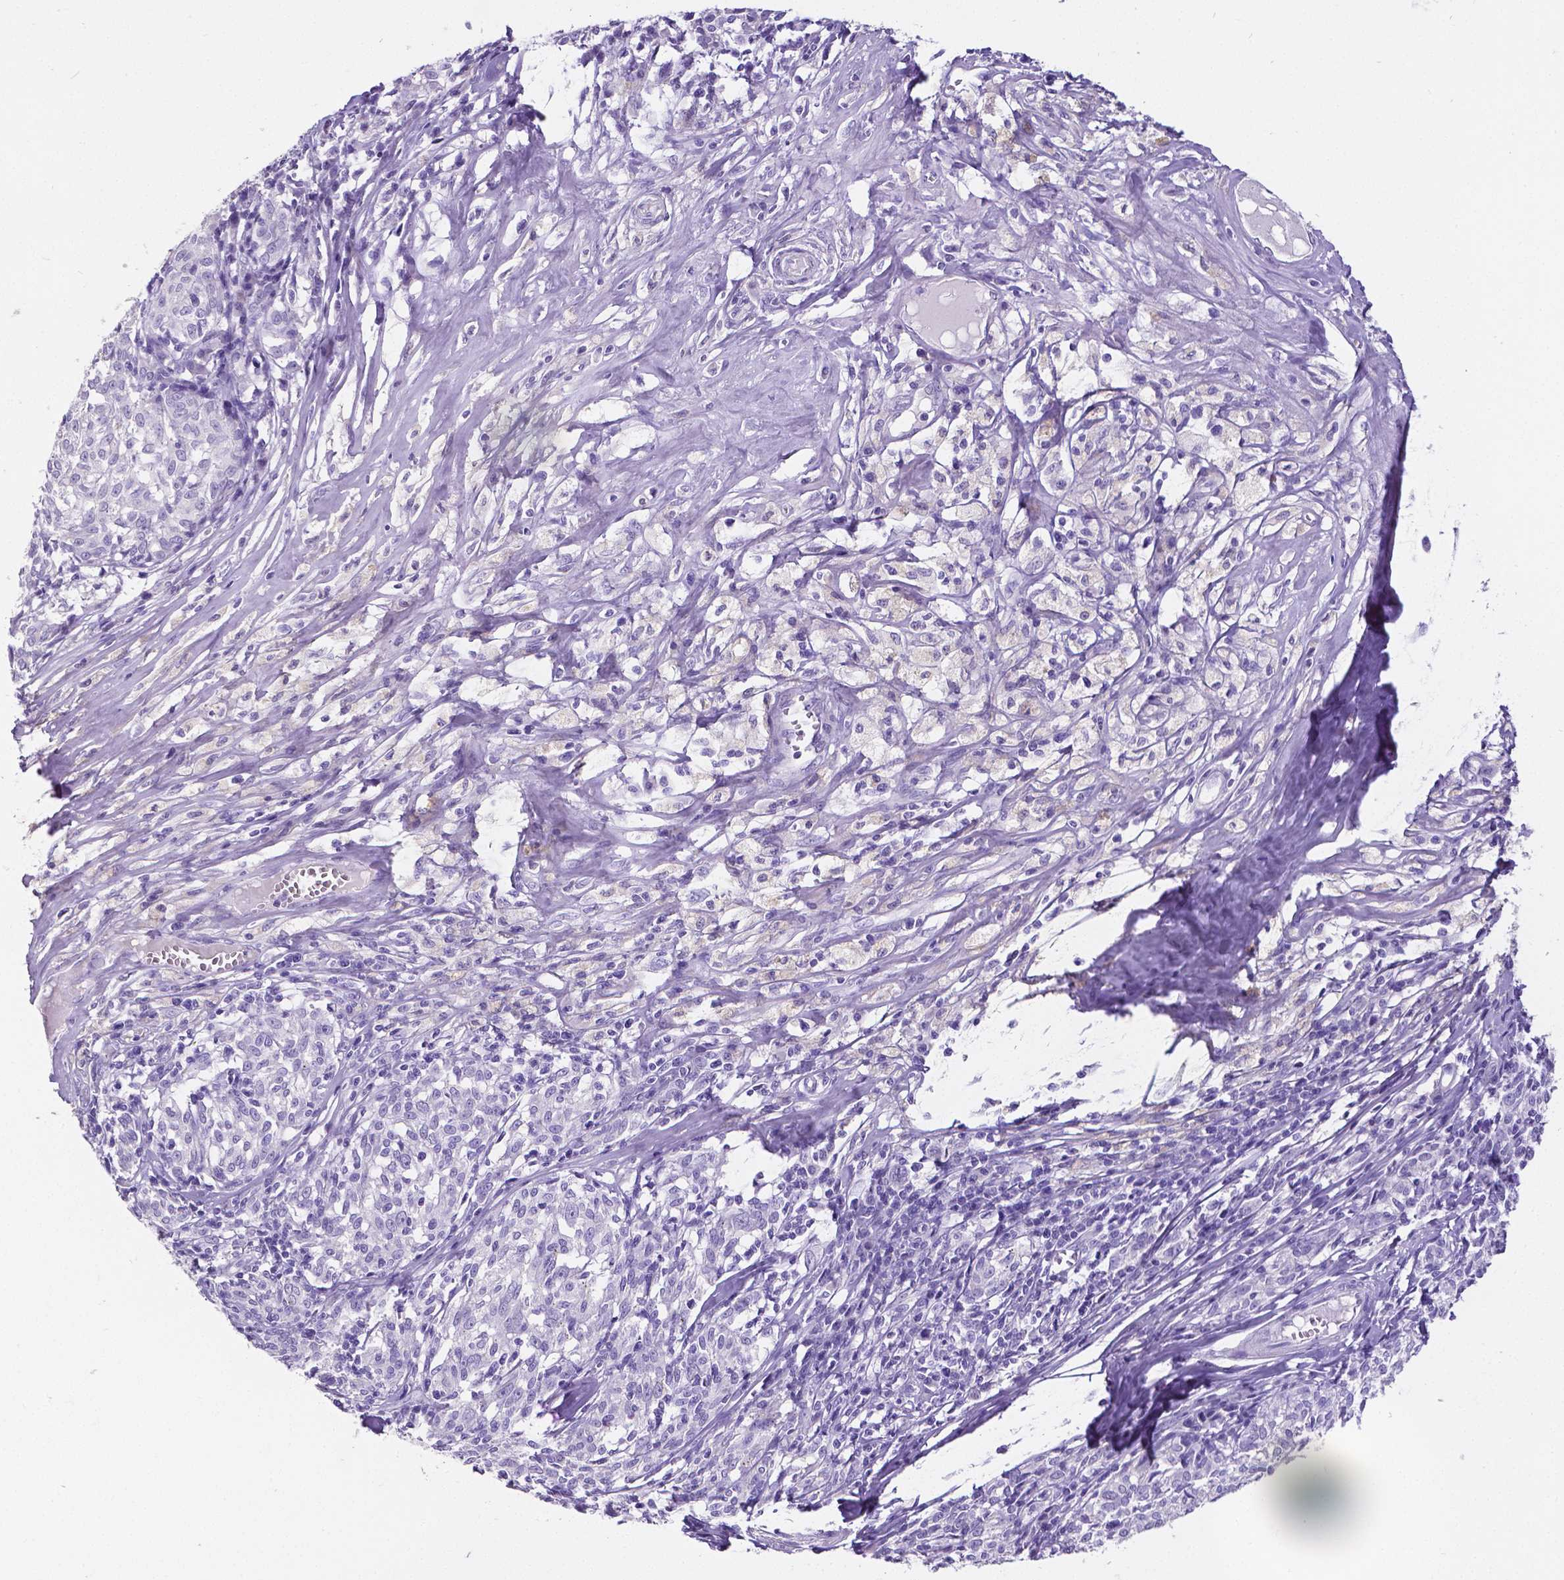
{"staining": {"intensity": "negative", "quantity": "none", "location": "none"}, "tissue": "melanoma", "cell_type": "Tumor cells", "image_type": "cancer", "snomed": [{"axis": "morphology", "description": "Malignant melanoma, NOS"}, {"axis": "topography", "description": "Skin"}], "caption": "Histopathology image shows no significant protein positivity in tumor cells of malignant melanoma.", "gene": "SATB2", "patient": {"sex": "female", "age": 72}}